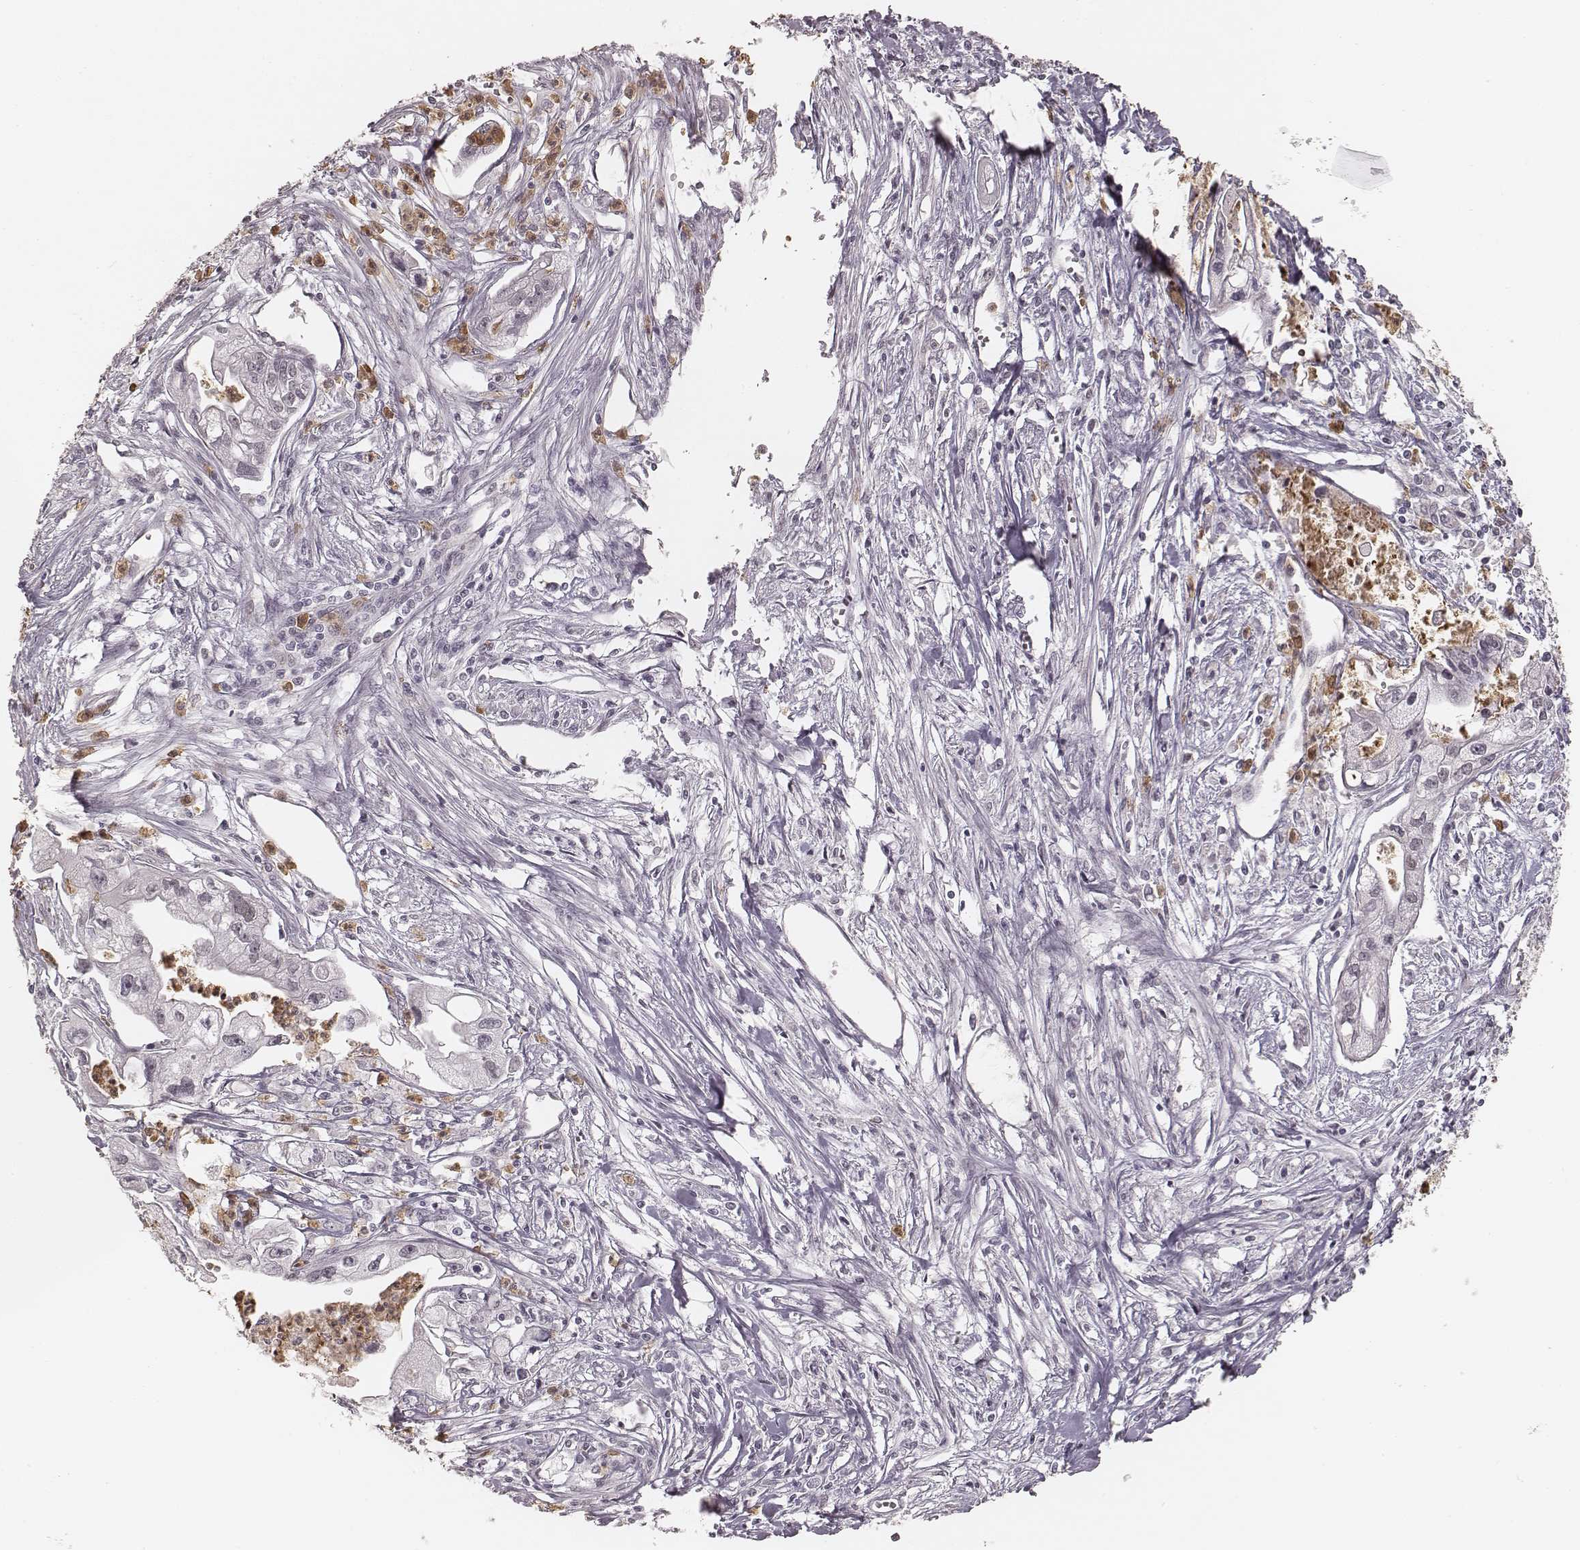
{"staining": {"intensity": "negative", "quantity": "none", "location": "none"}, "tissue": "pancreatic cancer", "cell_type": "Tumor cells", "image_type": "cancer", "snomed": [{"axis": "morphology", "description": "Adenocarcinoma, NOS"}, {"axis": "topography", "description": "Pancreas"}], "caption": "High power microscopy photomicrograph of an immunohistochemistry histopathology image of pancreatic cancer (adenocarcinoma), revealing no significant positivity in tumor cells.", "gene": "KITLG", "patient": {"sex": "male", "age": 70}}